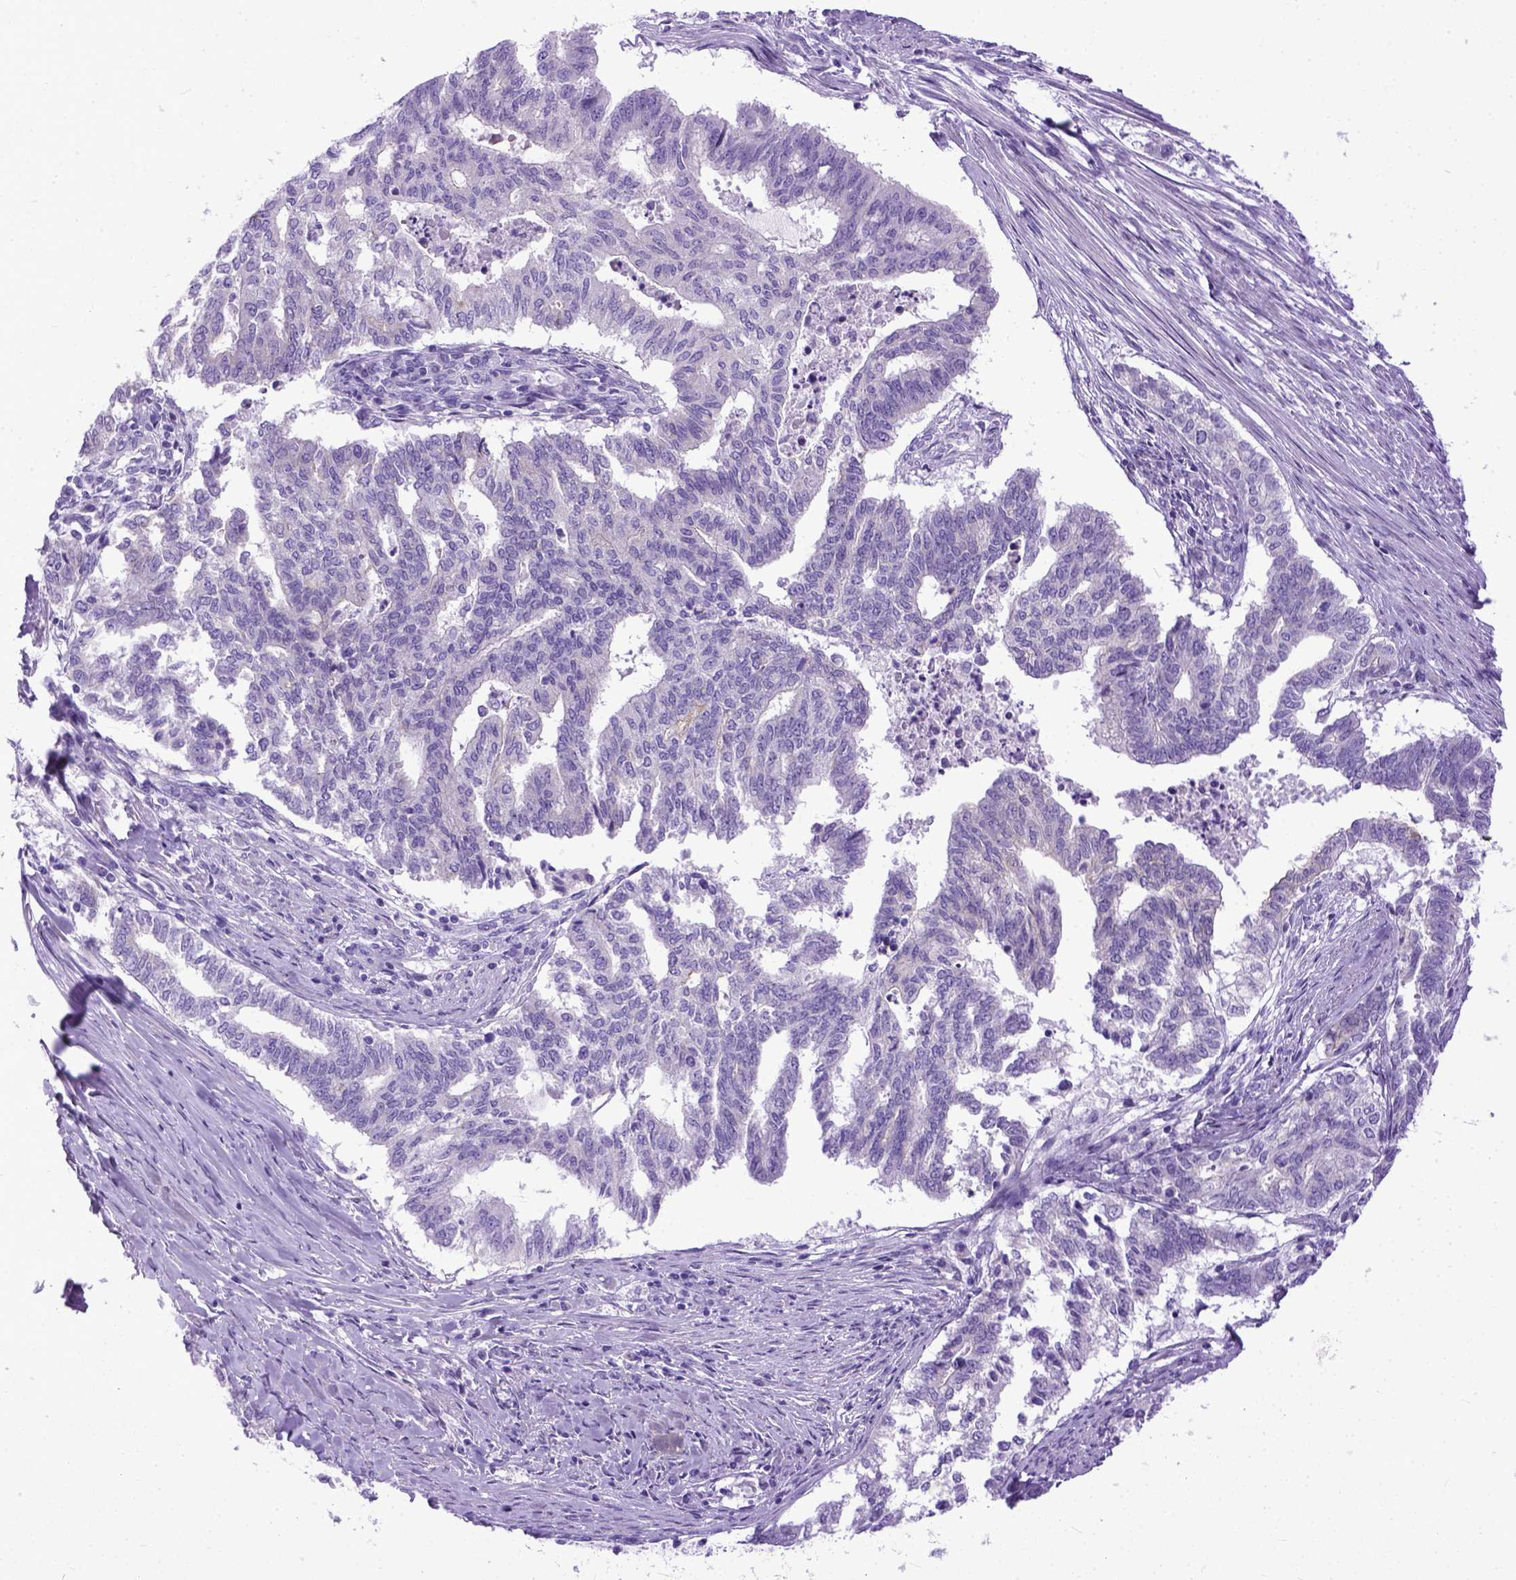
{"staining": {"intensity": "negative", "quantity": "none", "location": "none"}, "tissue": "endometrial cancer", "cell_type": "Tumor cells", "image_type": "cancer", "snomed": [{"axis": "morphology", "description": "Adenocarcinoma, NOS"}, {"axis": "topography", "description": "Endometrium"}], "caption": "Immunohistochemical staining of human endometrial cancer shows no significant positivity in tumor cells. The staining was performed using DAB (3,3'-diaminobenzidine) to visualize the protein expression in brown, while the nuclei were stained in blue with hematoxylin (Magnification: 20x).", "gene": "PPL", "patient": {"sex": "female", "age": 79}}